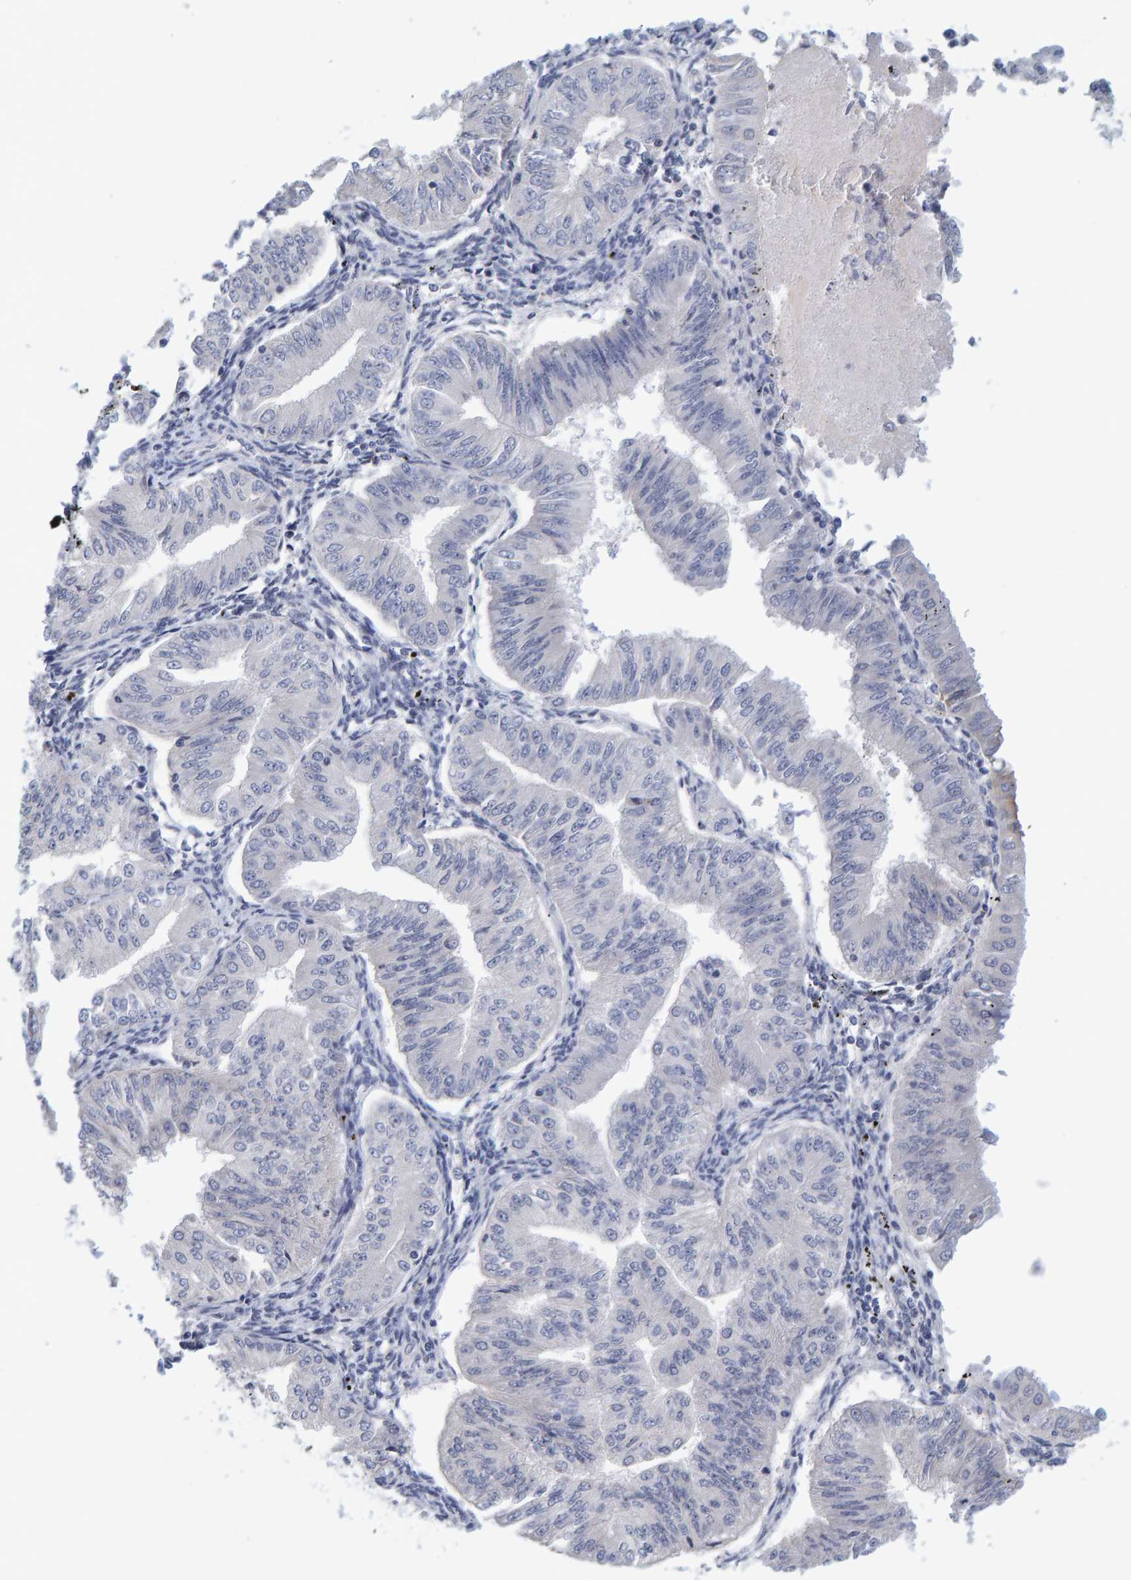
{"staining": {"intensity": "negative", "quantity": "none", "location": "none"}, "tissue": "endometrial cancer", "cell_type": "Tumor cells", "image_type": "cancer", "snomed": [{"axis": "morphology", "description": "Normal tissue, NOS"}, {"axis": "morphology", "description": "Adenocarcinoma, NOS"}, {"axis": "topography", "description": "Endometrium"}], "caption": "Immunohistochemical staining of human endometrial adenocarcinoma displays no significant staining in tumor cells. (DAB (3,3'-diaminobenzidine) IHC with hematoxylin counter stain).", "gene": "ZNF77", "patient": {"sex": "female", "age": 53}}